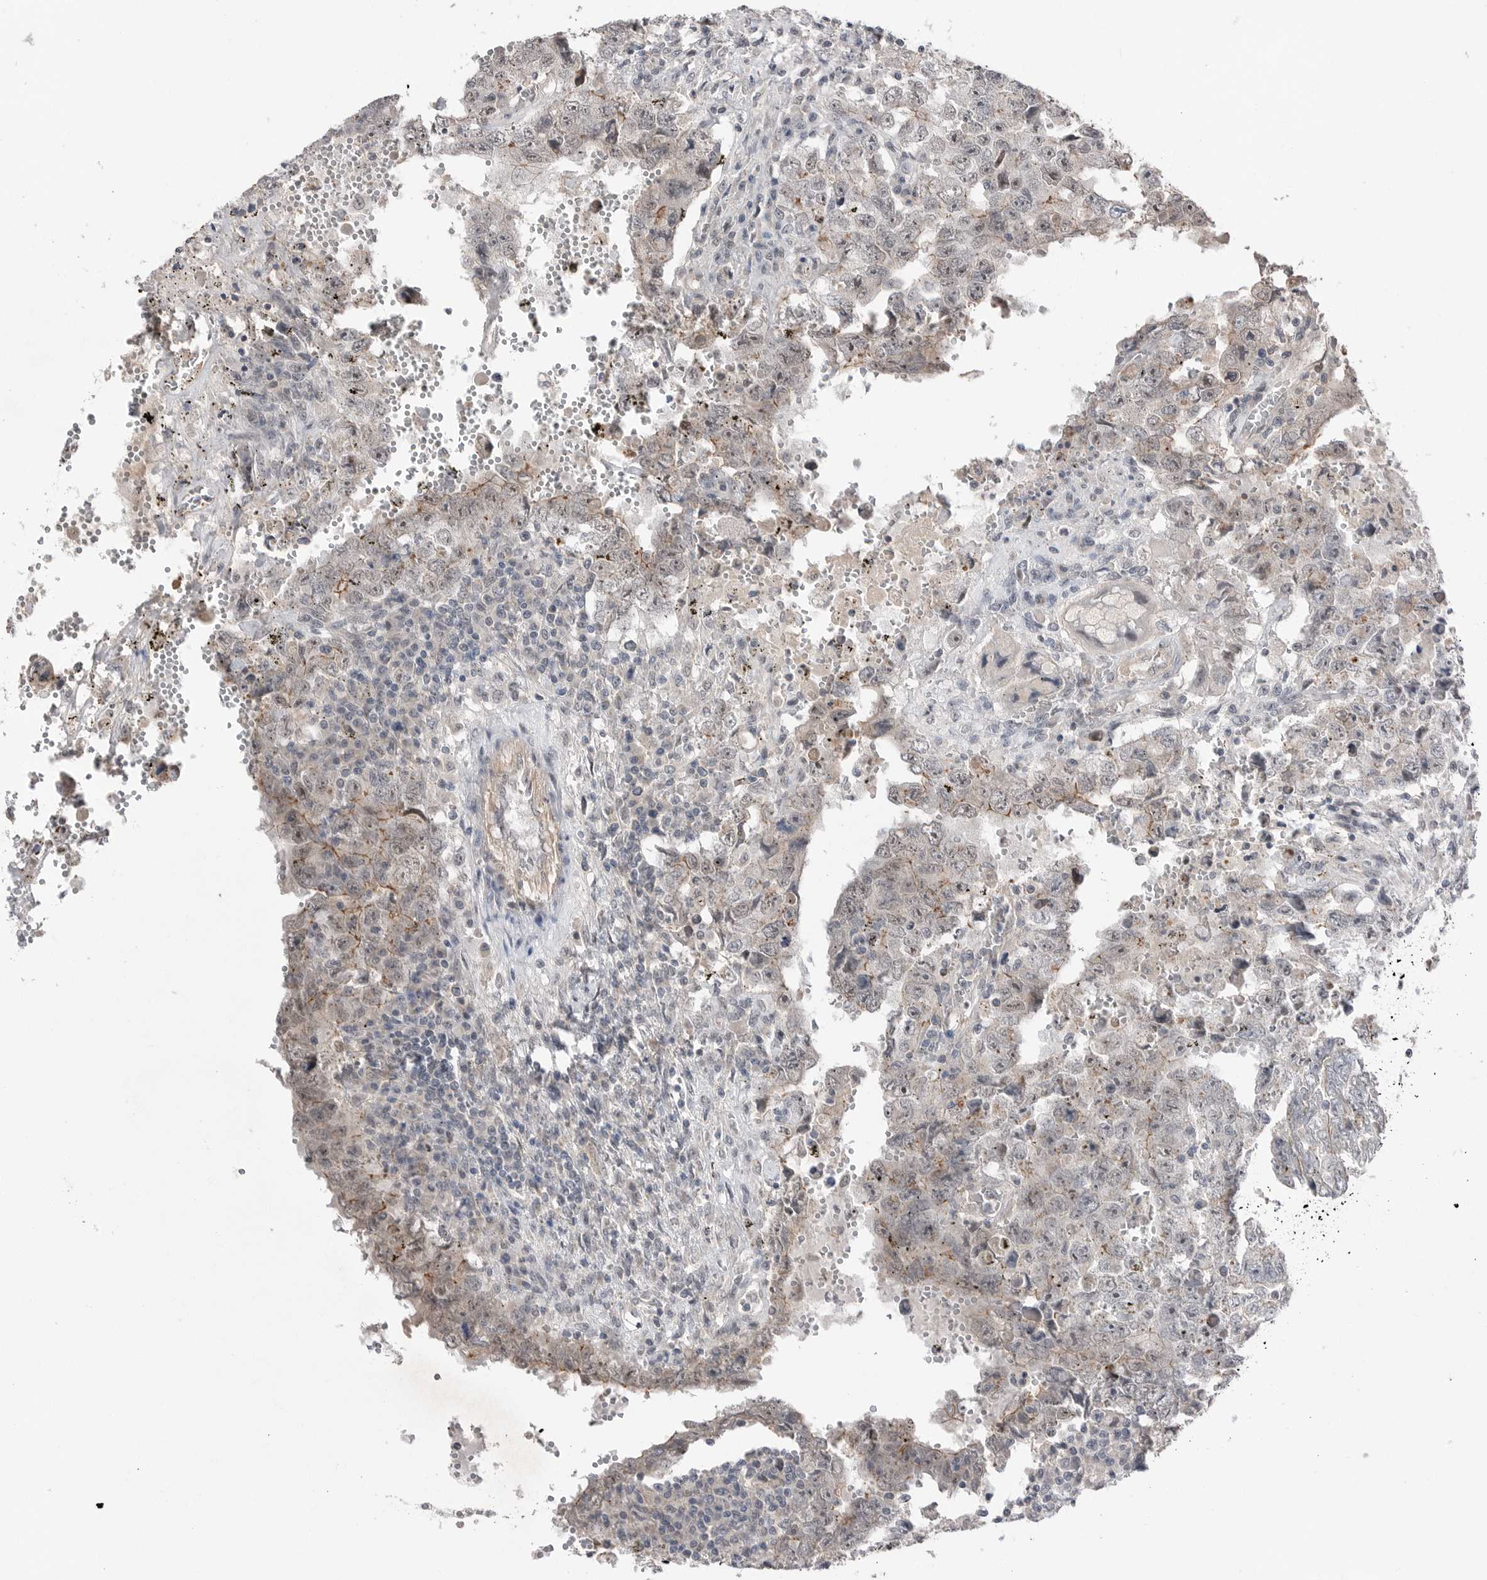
{"staining": {"intensity": "negative", "quantity": "none", "location": "none"}, "tissue": "testis cancer", "cell_type": "Tumor cells", "image_type": "cancer", "snomed": [{"axis": "morphology", "description": "Carcinoma, Embryonal, NOS"}, {"axis": "topography", "description": "Testis"}], "caption": "Protein analysis of embryonal carcinoma (testis) exhibits no significant staining in tumor cells. (Stains: DAB (3,3'-diaminobenzidine) IHC with hematoxylin counter stain, Microscopy: brightfield microscopy at high magnification).", "gene": "NTAQ1", "patient": {"sex": "male", "age": 26}}